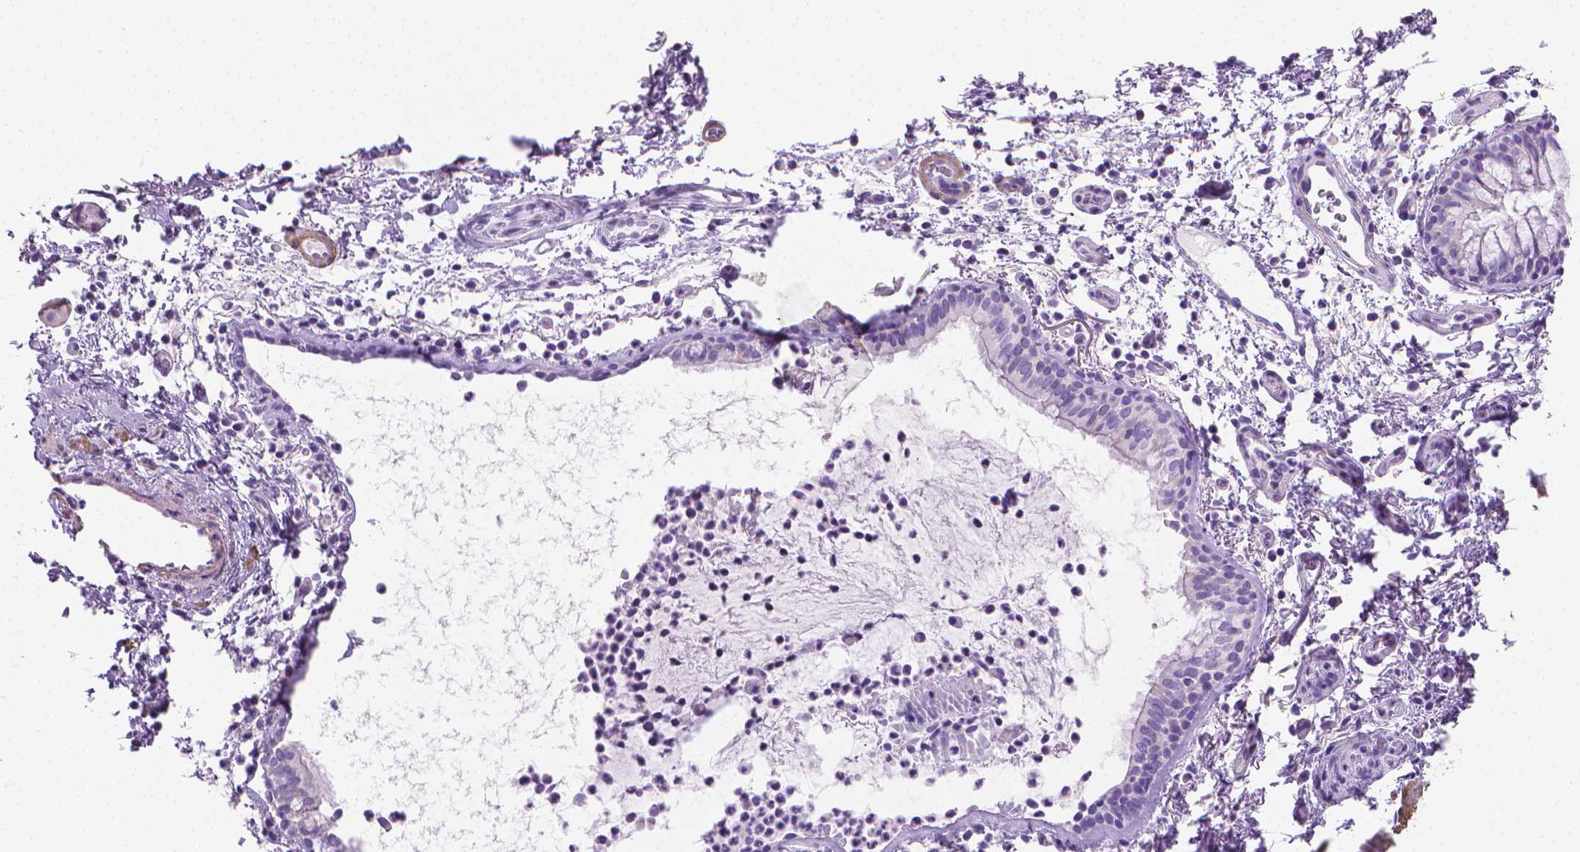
{"staining": {"intensity": "negative", "quantity": "none", "location": "none"}, "tissue": "bronchus", "cell_type": "Respiratory epithelial cells", "image_type": "normal", "snomed": [{"axis": "morphology", "description": "Normal tissue, NOS"}, {"axis": "topography", "description": "Bronchus"}], "caption": "DAB (3,3'-diaminobenzidine) immunohistochemical staining of unremarkable human bronchus exhibits no significant positivity in respiratory epithelial cells. (DAB immunohistochemistry (IHC) visualized using brightfield microscopy, high magnification).", "gene": "FASN", "patient": {"sex": "female", "age": 64}}